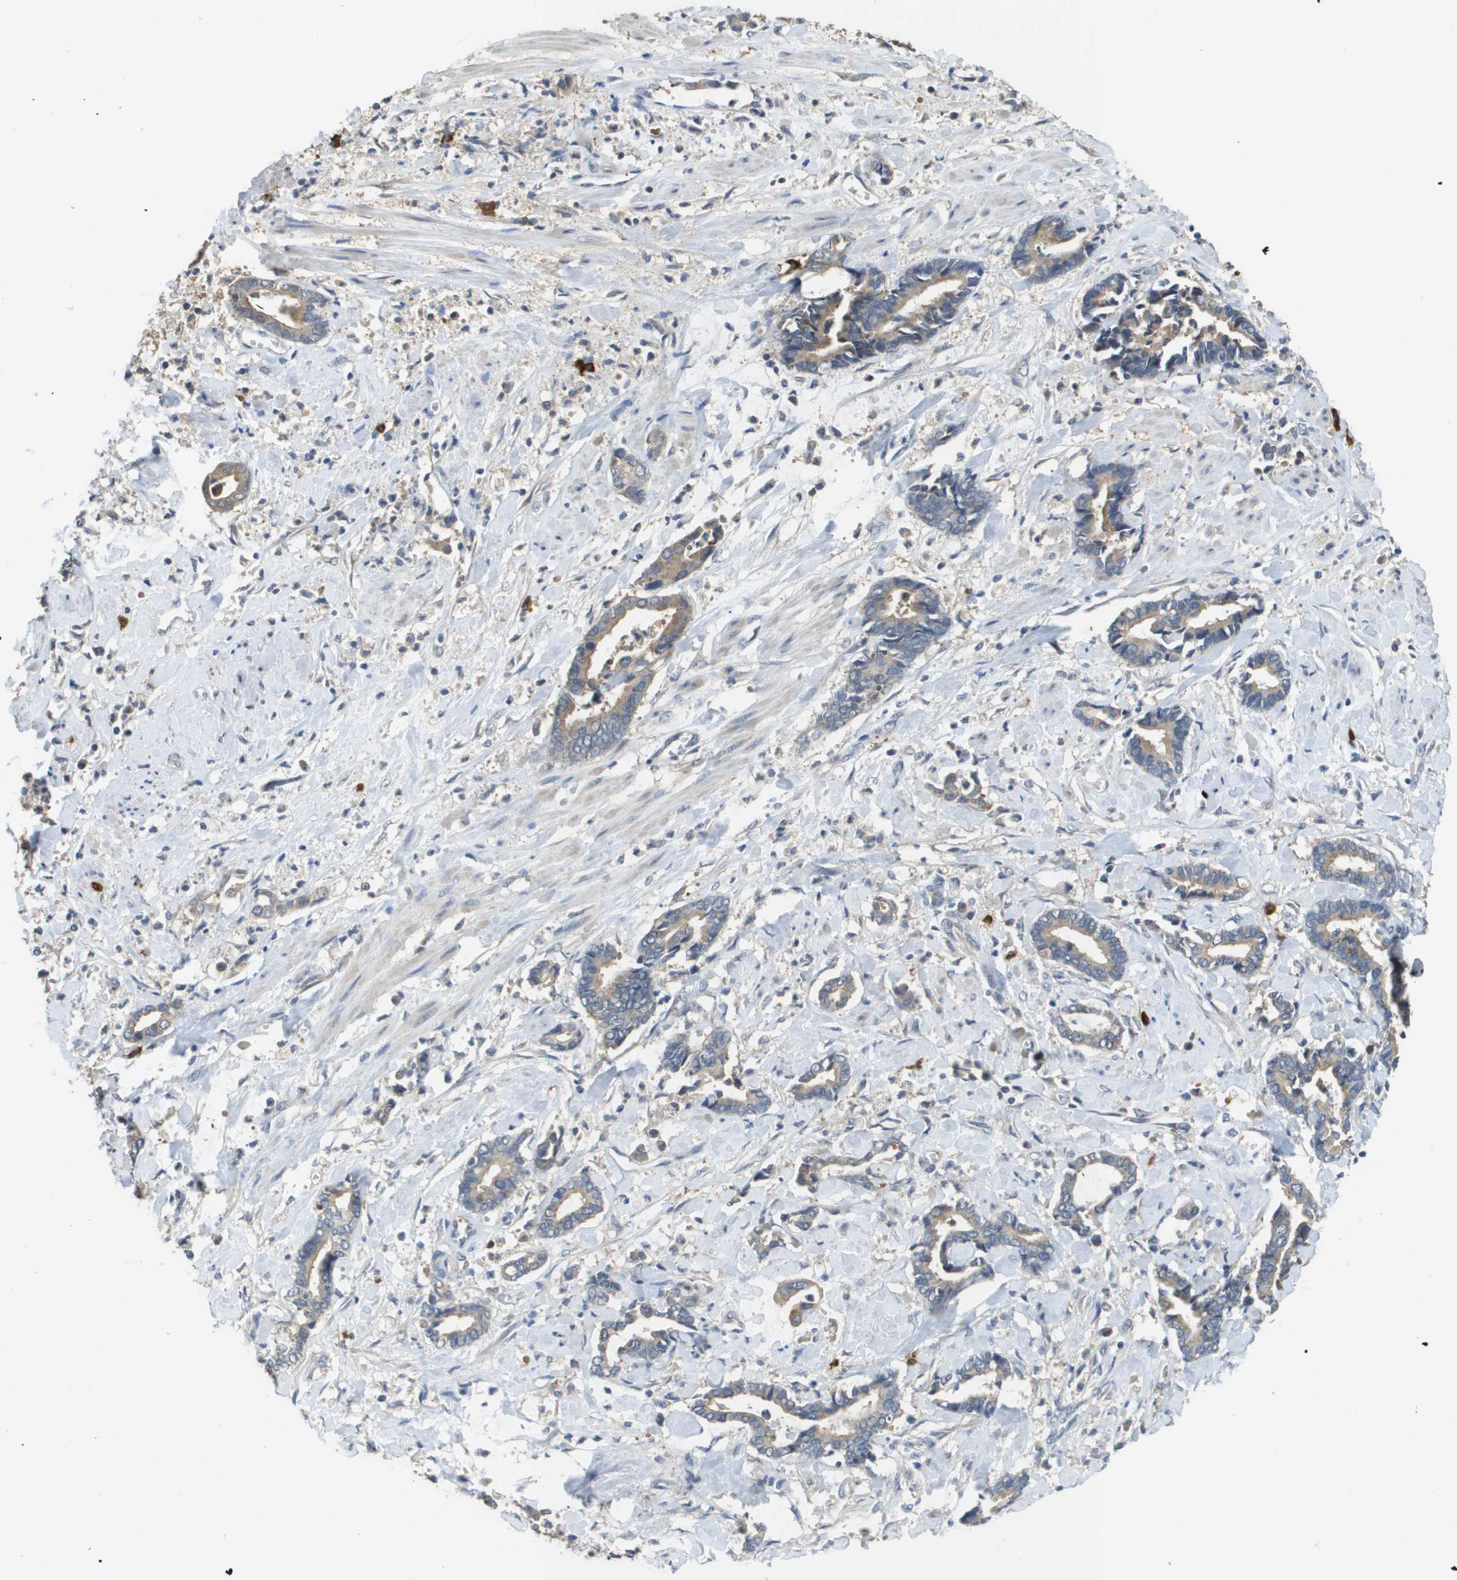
{"staining": {"intensity": "weak", "quantity": ">75%", "location": "cytoplasmic/membranous"}, "tissue": "cervical cancer", "cell_type": "Tumor cells", "image_type": "cancer", "snomed": [{"axis": "morphology", "description": "Adenocarcinoma, NOS"}, {"axis": "topography", "description": "Cervix"}], "caption": "A high-resolution micrograph shows IHC staining of adenocarcinoma (cervical), which exhibits weak cytoplasmic/membranous positivity in about >75% of tumor cells. Nuclei are stained in blue.", "gene": "RAB27B", "patient": {"sex": "female", "age": 44}}